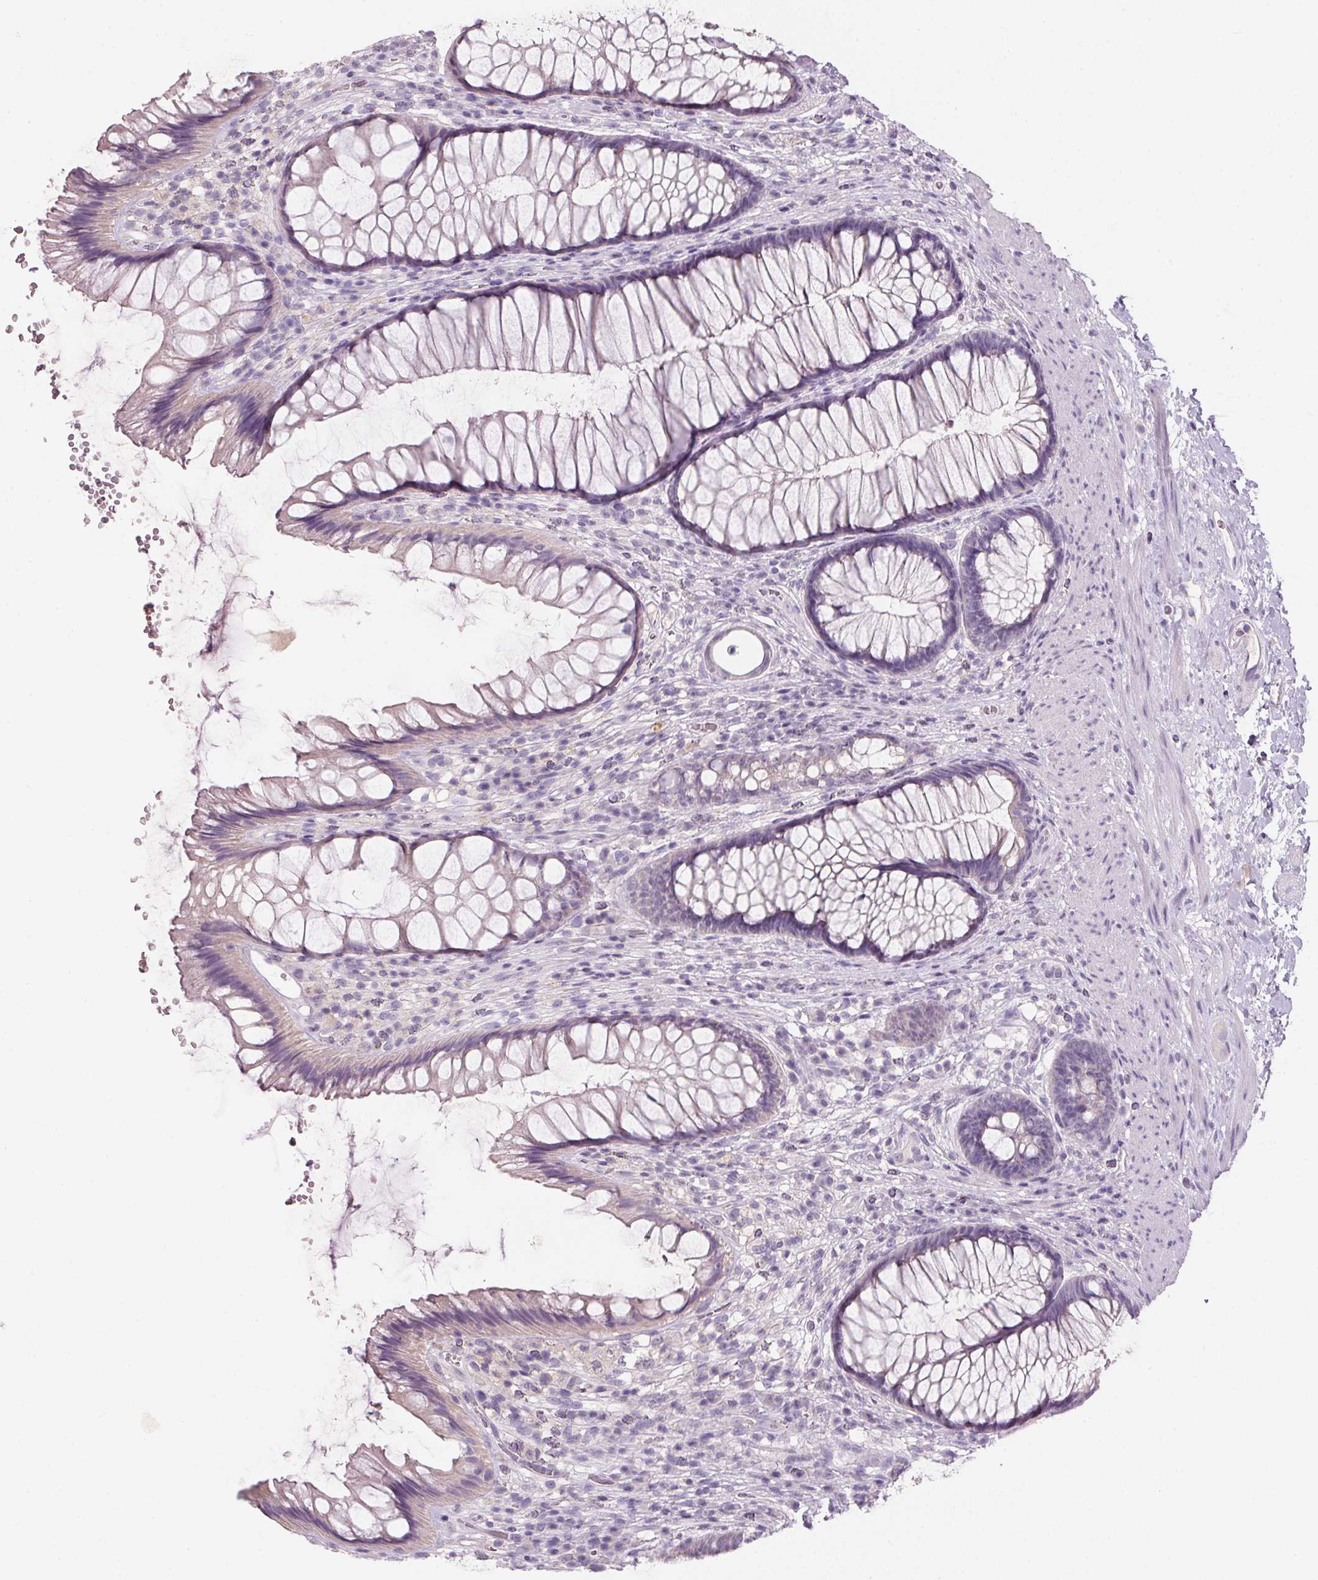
{"staining": {"intensity": "negative", "quantity": "none", "location": "none"}, "tissue": "rectum", "cell_type": "Glandular cells", "image_type": "normal", "snomed": [{"axis": "morphology", "description": "Normal tissue, NOS"}, {"axis": "topography", "description": "Rectum"}], "caption": "Immunohistochemistry photomicrograph of benign rectum: rectum stained with DAB displays no significant protein expression in glandular cells.", "gene": "HSD17B1", "patient": {"sex": "male", "age": 53}}